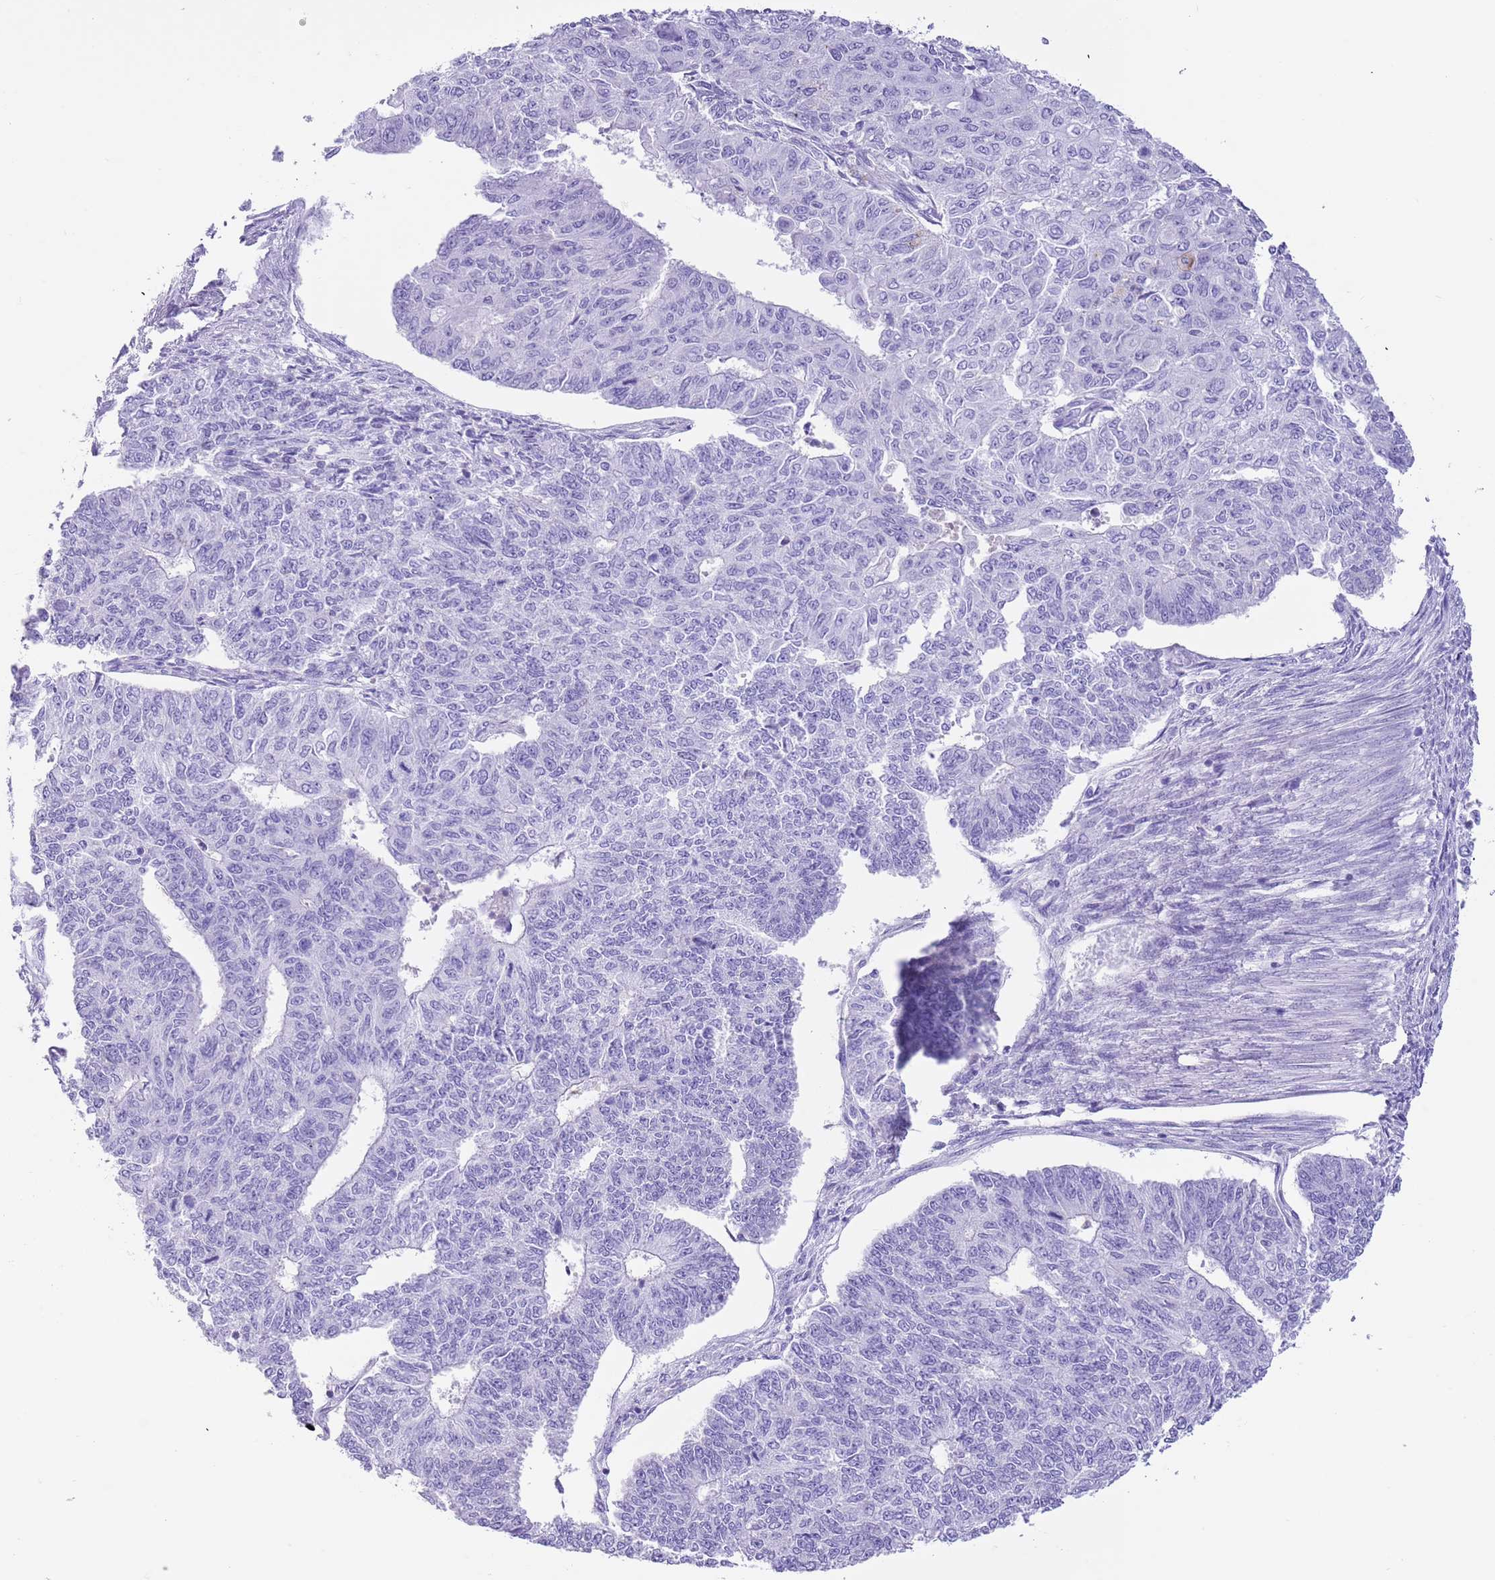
{"staining": {"intensity": "negative", "quantity": "none", "location": "none"}, "tissue": "endometrial cancer", "cell_type": "Tumor cells", "image_type": "cancer", "snomed": [{"axis": "morphology", "description": "Adenocarcinoma, NOS"}, {"axis": "topography", "description": "Endometrium"}], "caption": "Human endometrial cancer stained for a protein using immunohistochemistry exhibits no expression in tumor cells.", "gene": "TBC1D10B", "patient": {"sex": "female", "age": 32}}